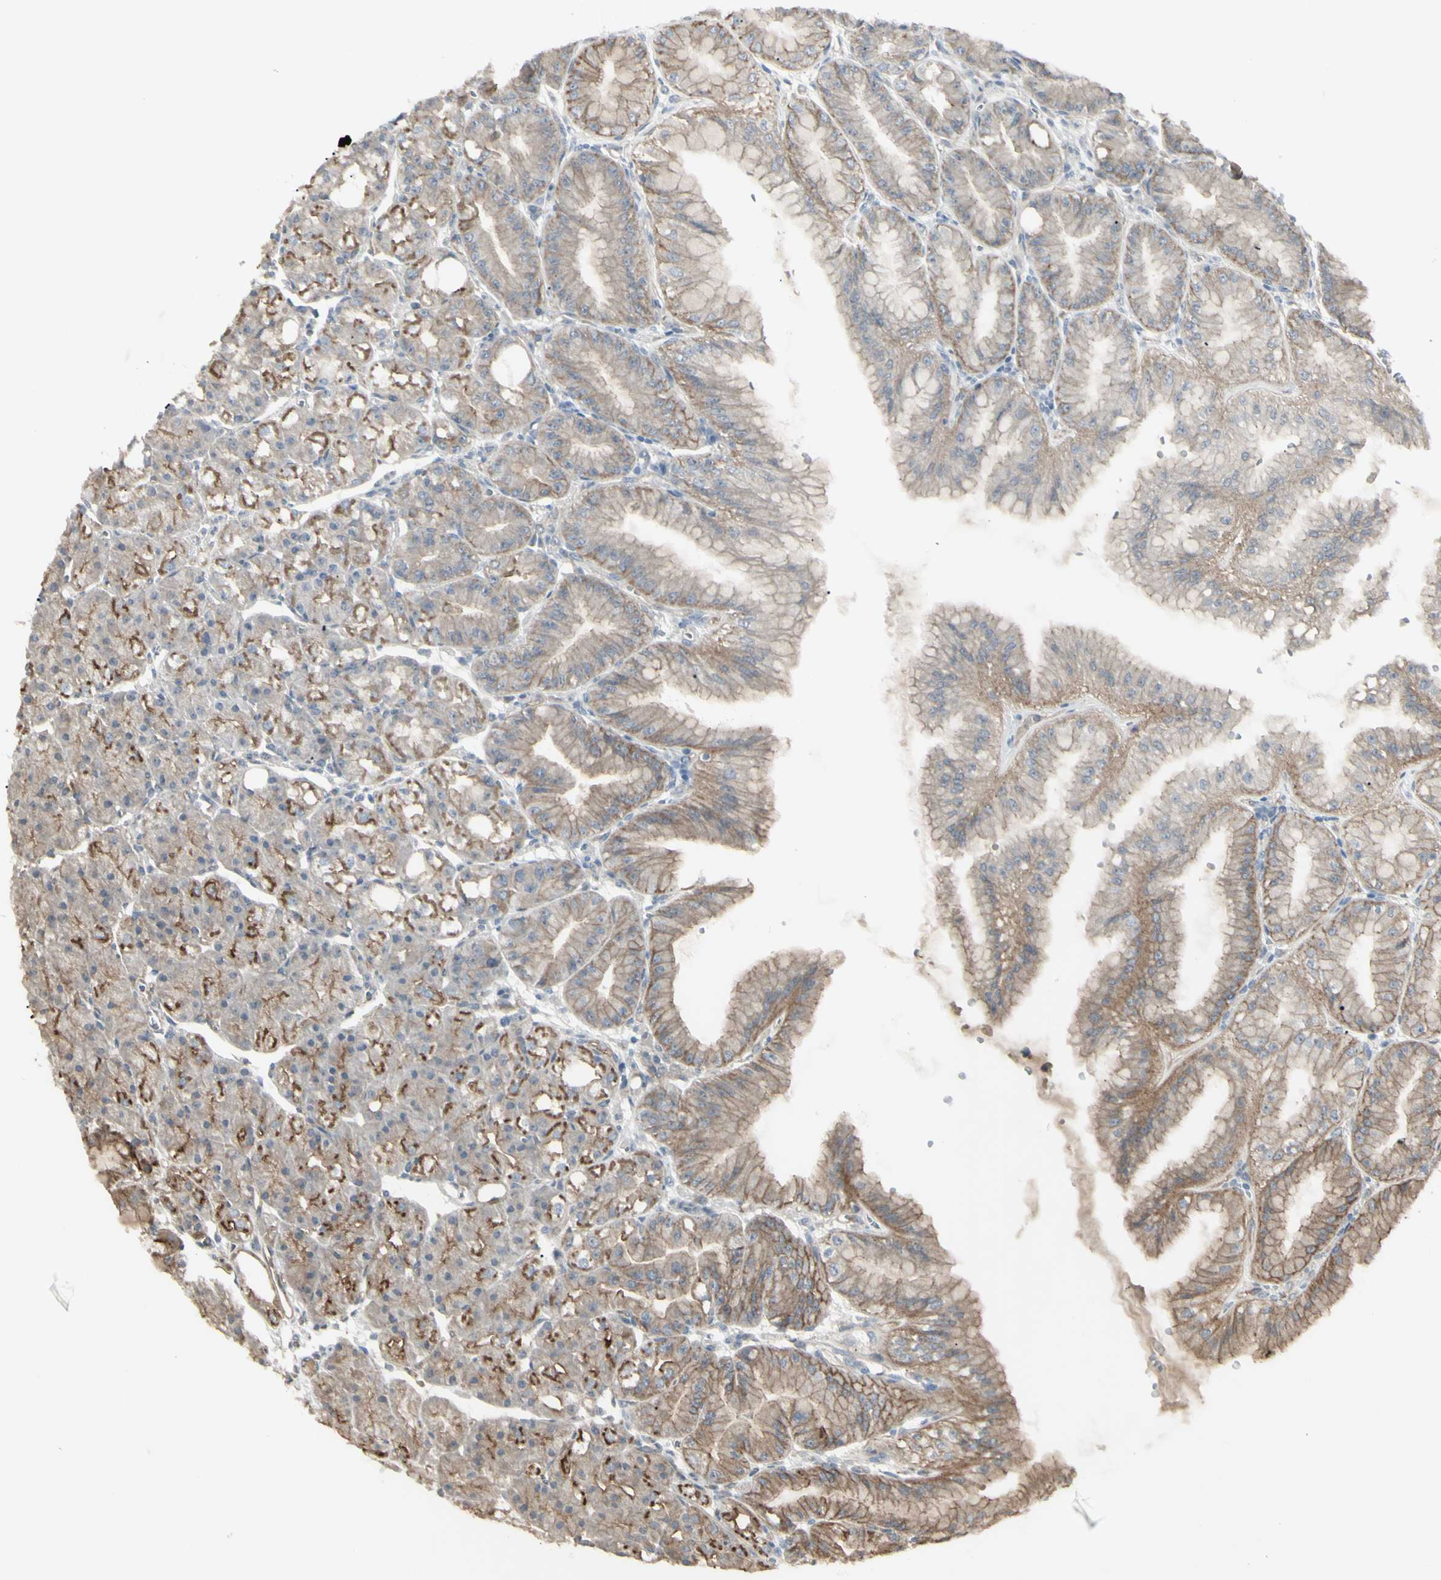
{"staining": {"intensity": "moderate", "quantity": "25%-75%", "location": "cytoplasmic/membranous"}, "tissue": "stomach", "cell_type": "Glandular cells", "image_type": "normal", "snomed": [{"axis": "morphology", "description": "Normal tissue, NOS"}, {"axis": "topography", "description": "Stomach, lower"}], "caption": "Stomach stained for a protein demonstrates moderate cytoplasmic/membranous positivity in glandular cells. The protein is shown in brown color, while the nuclei are stained blue.", "gene": "JAG1", "patient": {"sex": "male", "age": 71}}